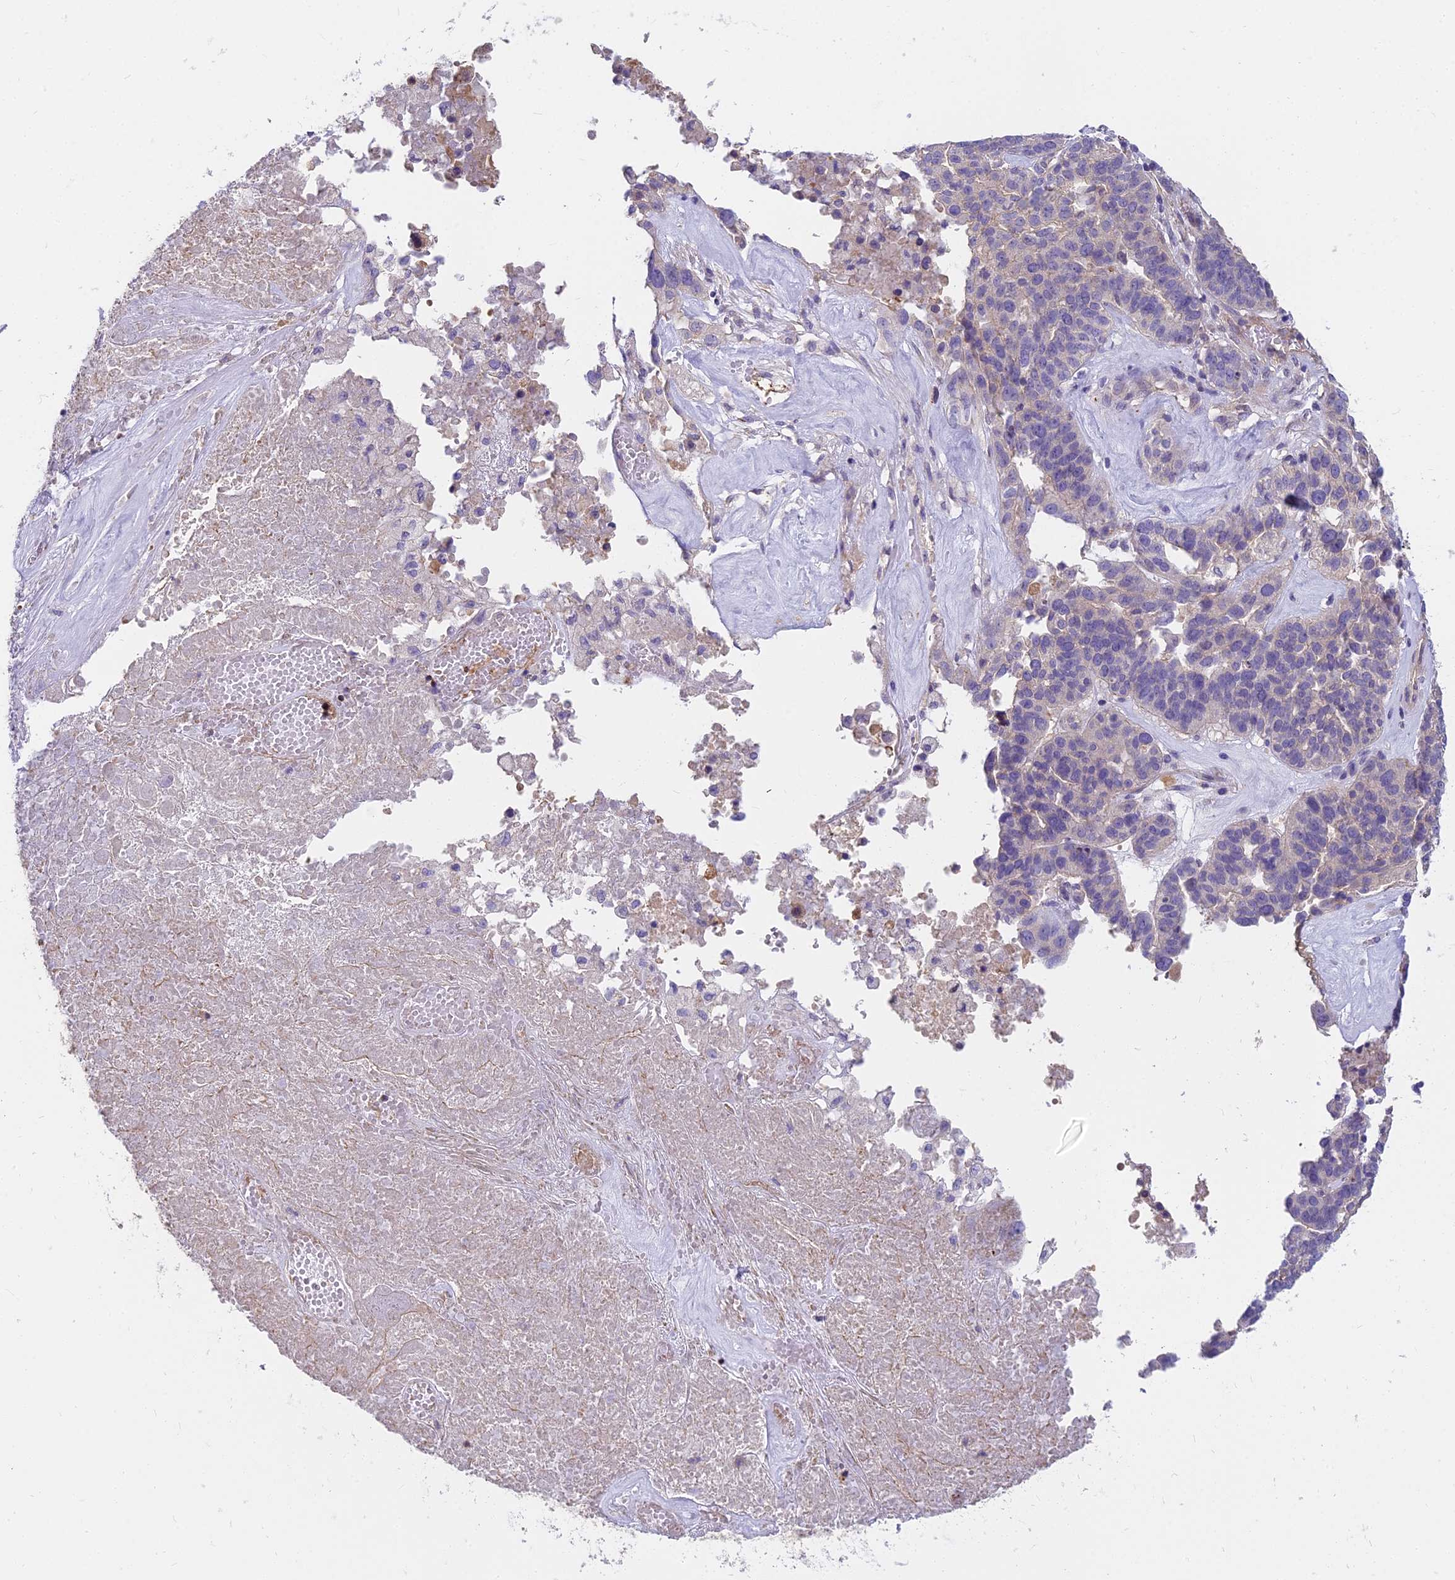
{"staining": {"intensity": "negative", "quantity": "none", "location": "none"}, "tissue": "ovarian cancer", "cell_type": "Tumor cells", "image_type": "cancer", "snomed": [{"axis": "morphology", "description": "Cystadenocarcinoma, serous, NOS"}, {"axis": "topography", "description": "Ovary"}], "caption": "Immunohistochemistry histopathology image of serous cystadenocarcinoma (ovarian) stained for a protein (brown), which reveals no expression in tumor cells. (Brightfield microscopy of DAB immunohistochemistry at high magnification).", "gene": "HLA-DOA", "patient": {"sex": "female", "age": 59}}